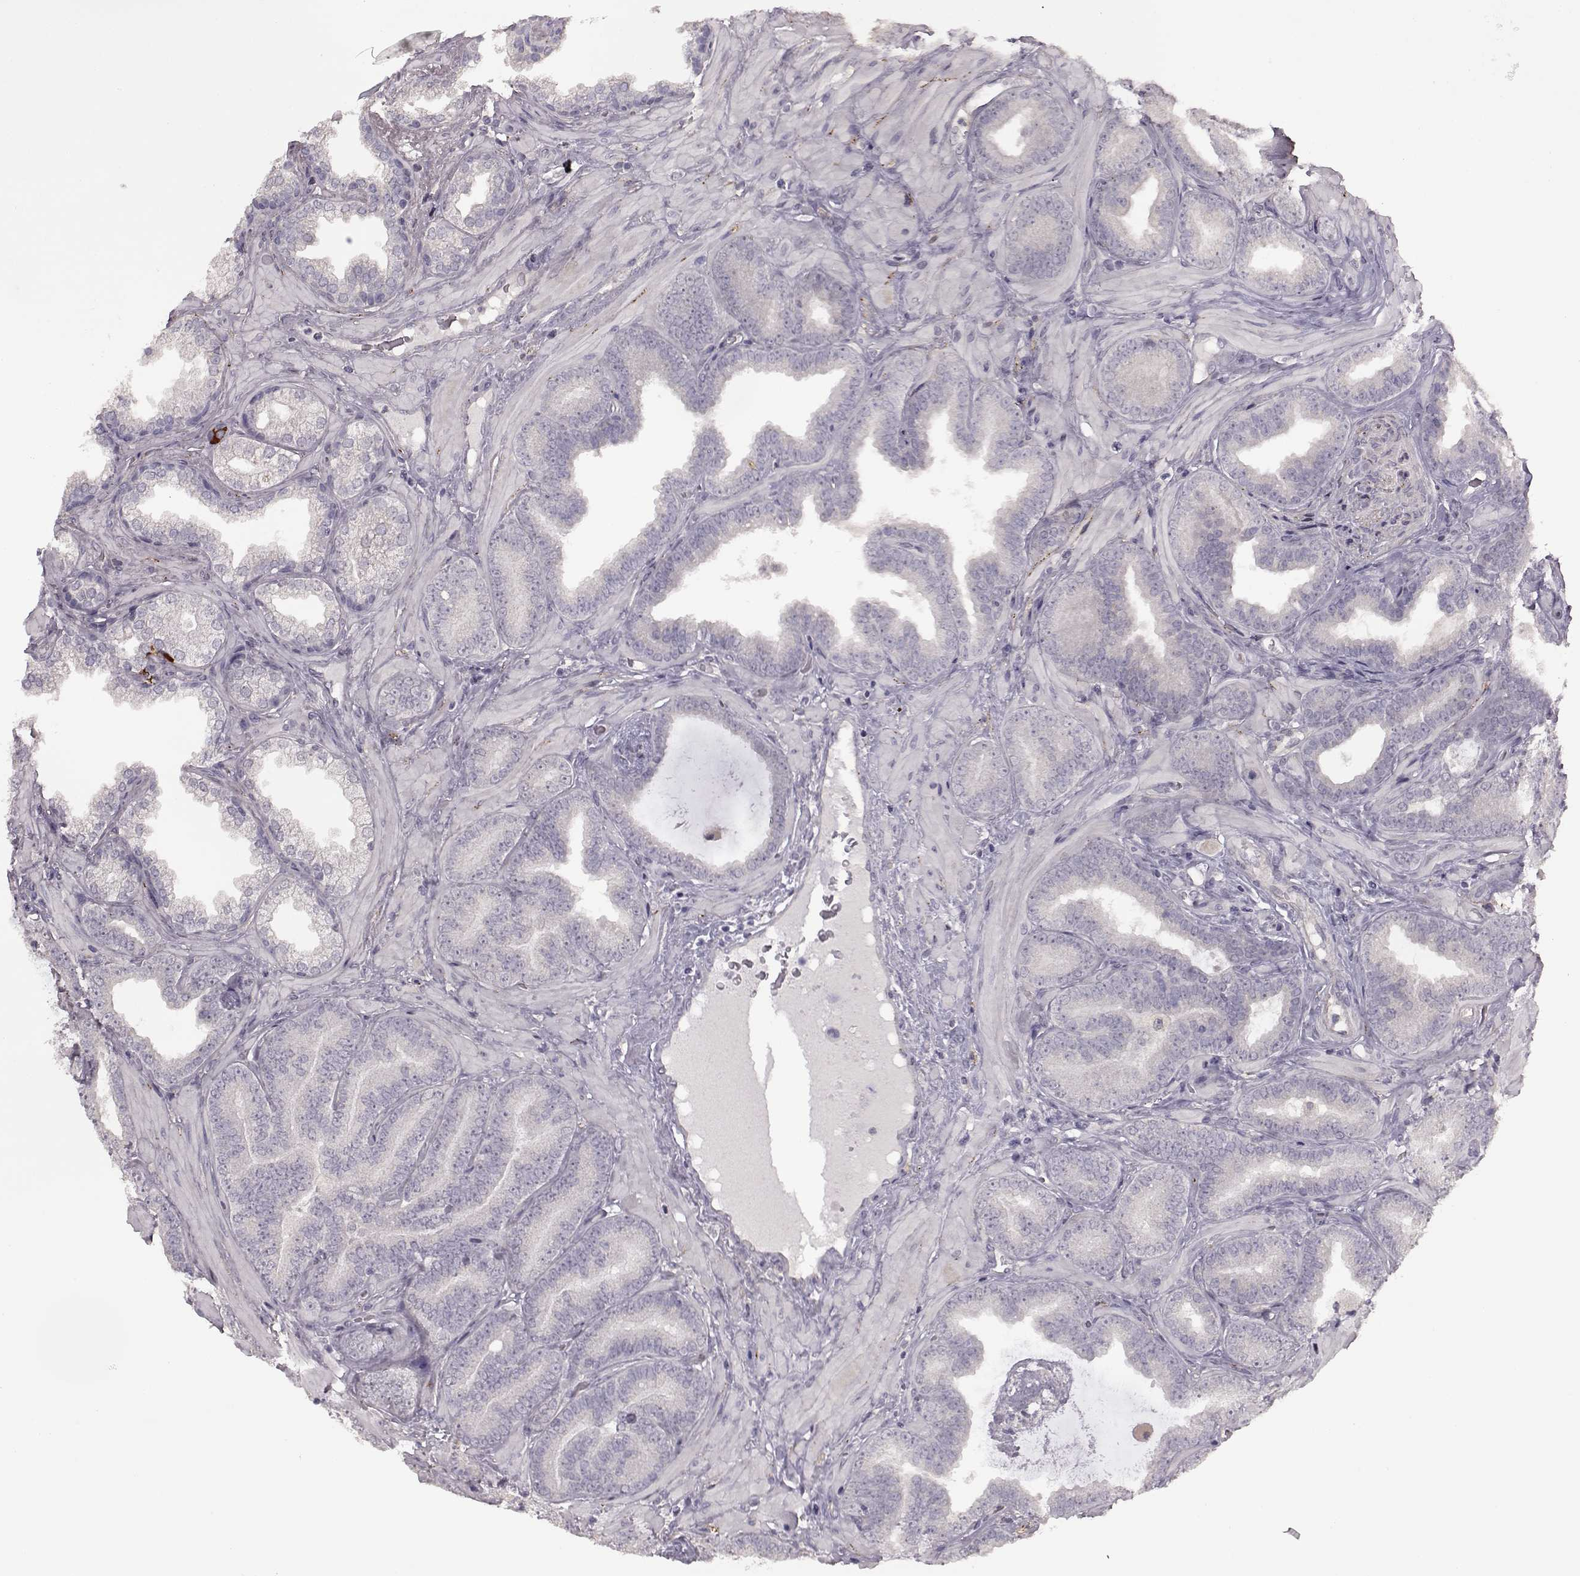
{"staining": {"intensity": "negative", "quantity": "none", "location": "none"}, "tissue": "prostate cancer", "cell_type": "Tumor cells", "image_type": "cancer", "snomed": [{"axis": "morphology", "description": "Adenocarcinoma, Low grade"}, {"axis": "topography", "description": "Prostate"}], "caption": "Immunohistochemical staining of human adenocarcinoma (low-grade) (prostate) shows no significant staining in tumor cells.", "gene": "GAL", "patient": {"sex": "male", "age": 63}}